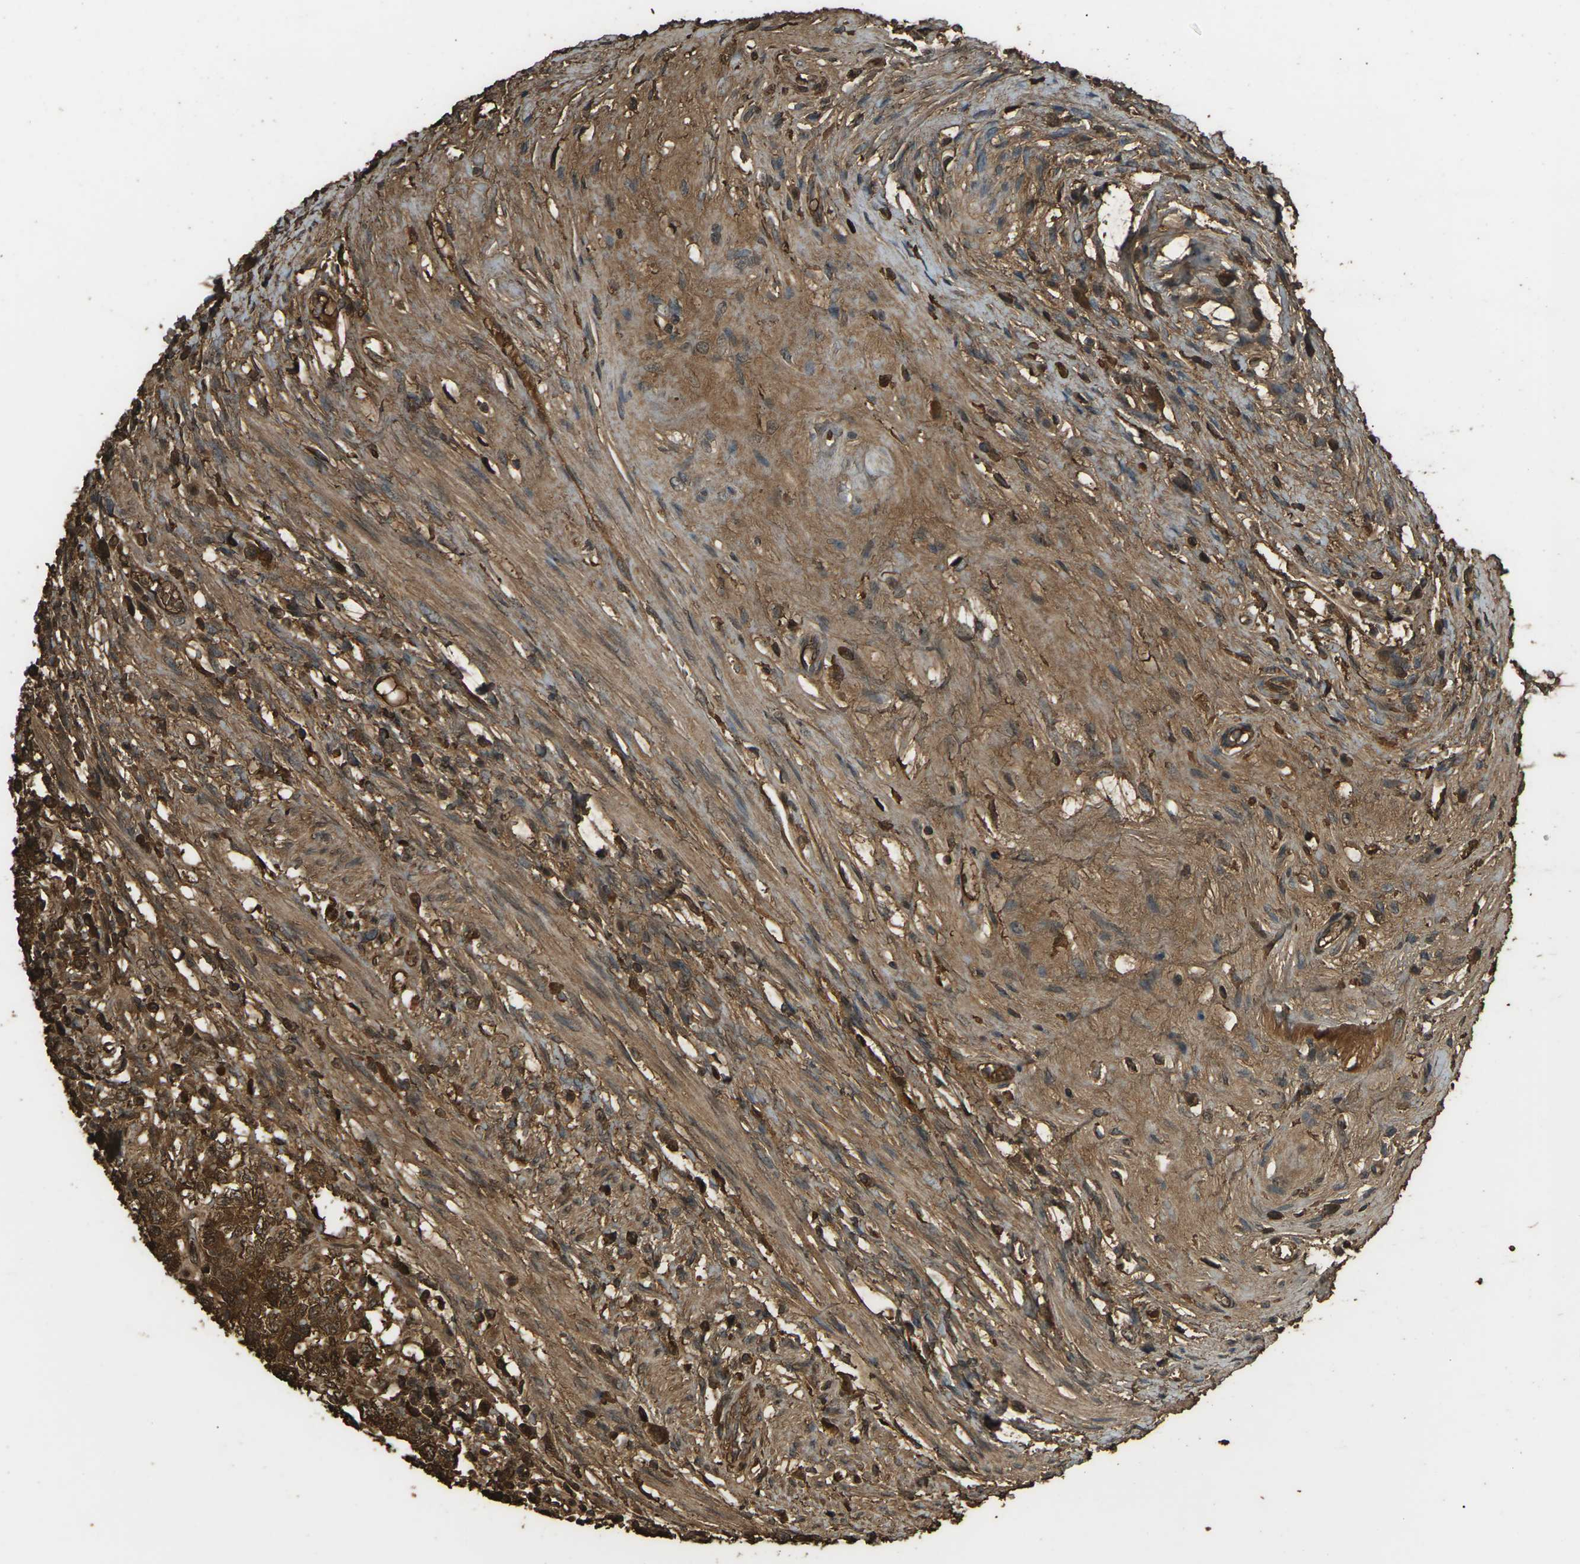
{"staining": {"intensity": "strong", "quantity": ">75%", "location": "cytoplasmic/membranous,nuclear"}, "tissue": "testis cancer", "cell_type": "Tumor cells", "image_type": "cancer", "snomed": [{"axis": "morphology", "description": "Carcinoma, Embryonal, NOS"}, {"axis": "topography", "description": "Testis"}], "caption": "Protein analysis of testis cancer tissue demonstrates strong cytoplasmic/membranous and nuclear positivity in approximately >75% of tumor cells.", "gene": "CYP1B1", "patient": {"sex": "male", "age": 26}}